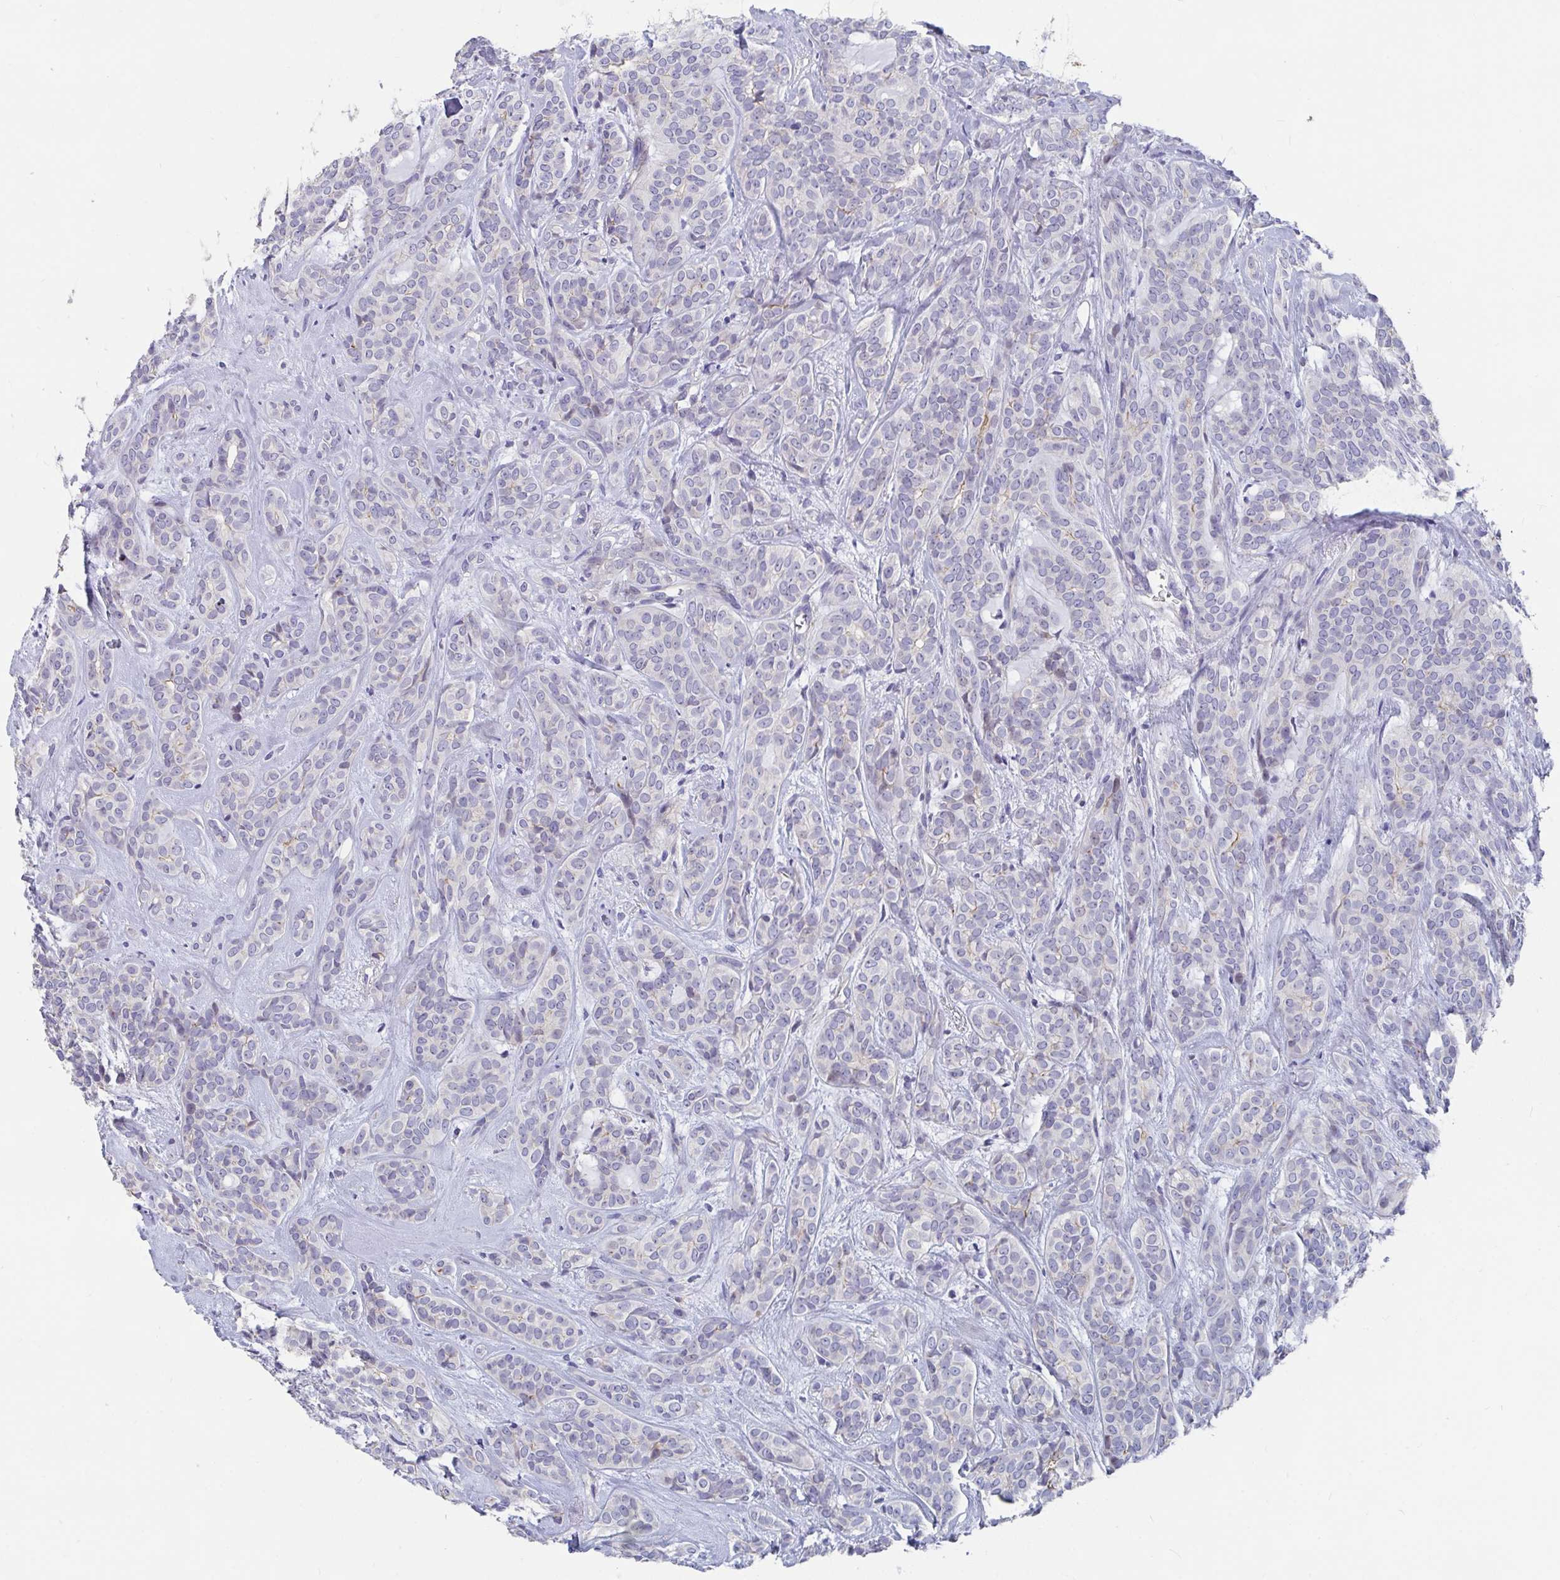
{"staining": {"intensity": "negative", "quantity": "none", "location": "none"}, "tissue": "head and neck cancer", "cell_type": "Tumor cells", "image_type": "cancer", "snomed": [{"axis": "morphology", "description": "Adenocarcinoma, NOS"}, {"axis": "topography", "description": "Head-Neck"}], "caption": "High power microscopy image of an IHC histopathology image of adenocarcinoma (head and neck), revealing no significant expression in tumor cells.", "gene": "FAM156B", "patient": {"sex": "female", "age": 57}}